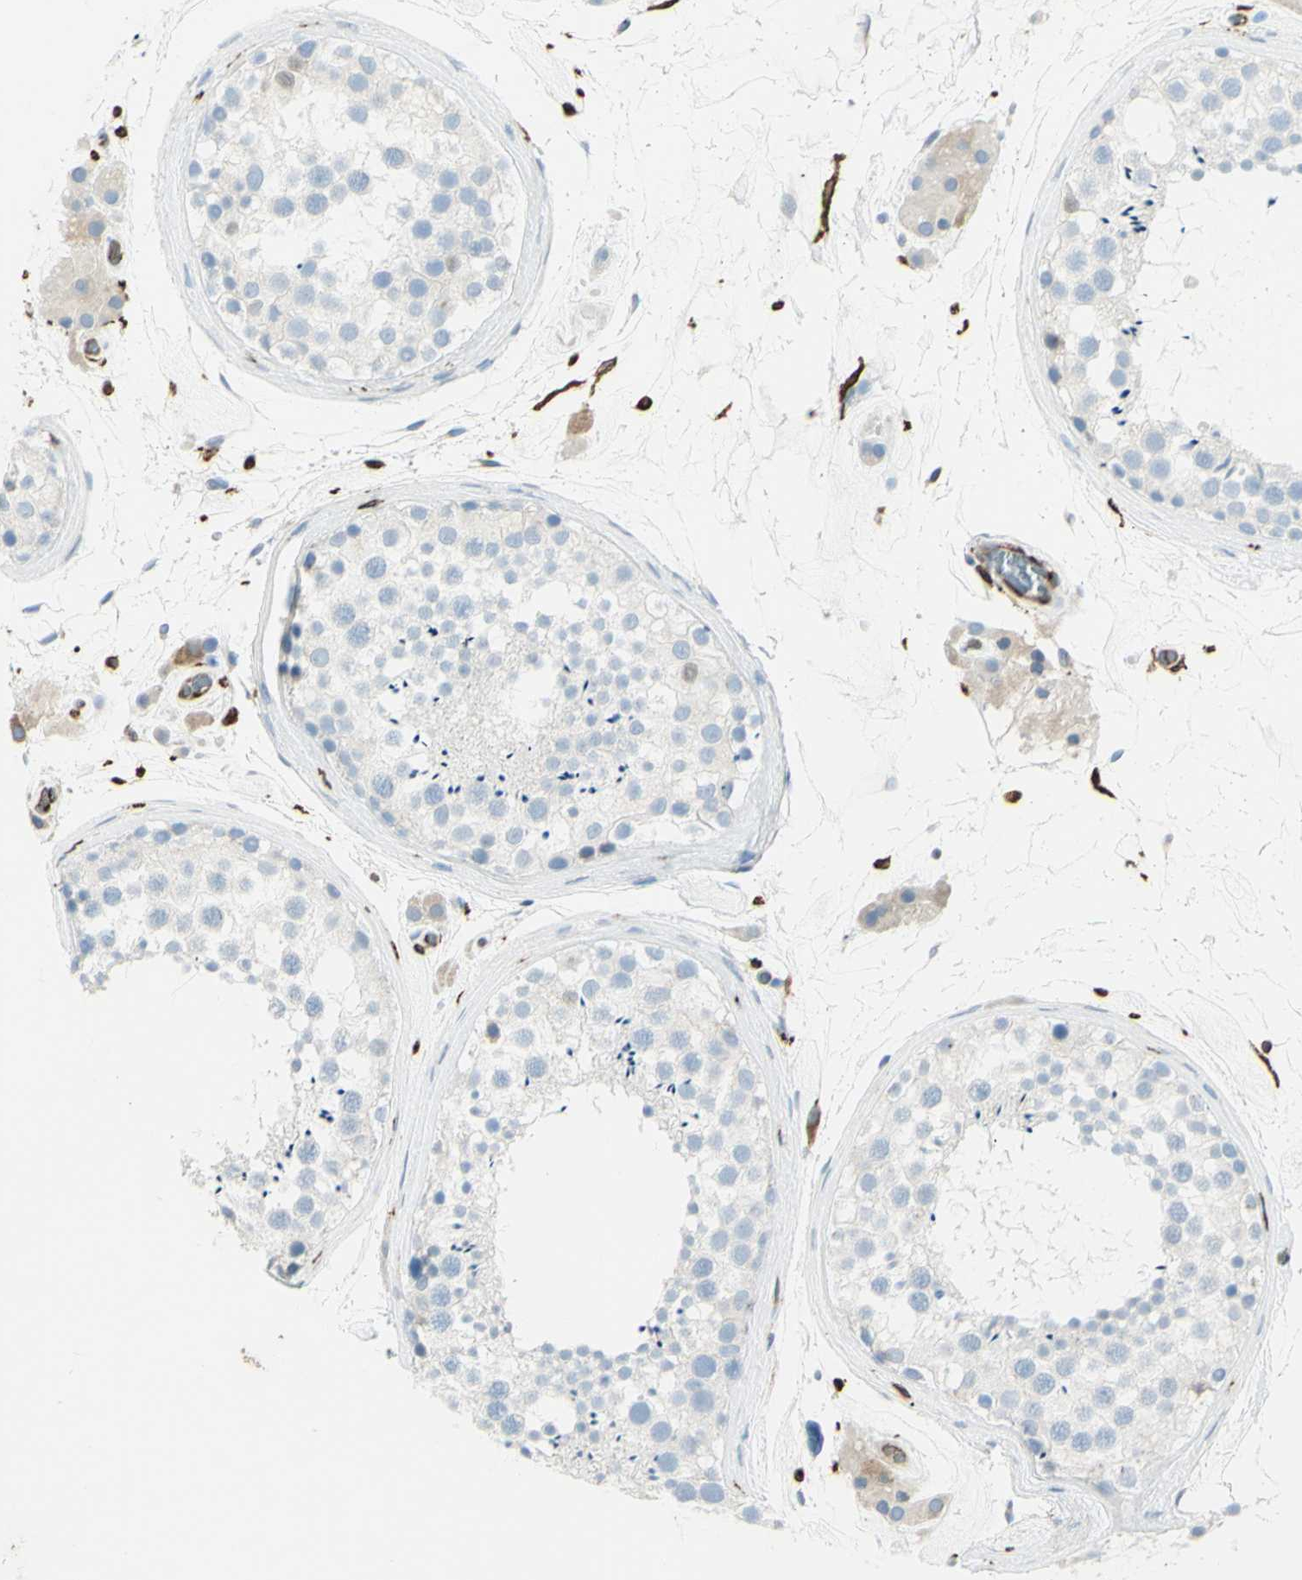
{"staining": {"intensity": "negative", "quantity": "none", "location": "none"}, "tissue": "testis", "cell_type": "Cells in seminiferous ducts", "image_type": "normal", "snomed": [{"axis": "morphology", "description": "Normal tissue, NOS"}, {"axis": "topography", "description": "Testis"}], "caption": "DAB (3,3'-diaminobenzidine) immunohistochemical staining of unremarkable human testis displays no significant expression in cells in seminiferous ducts.", "gene": "CD74", "patient": {"sex": "male", "age": 46}}